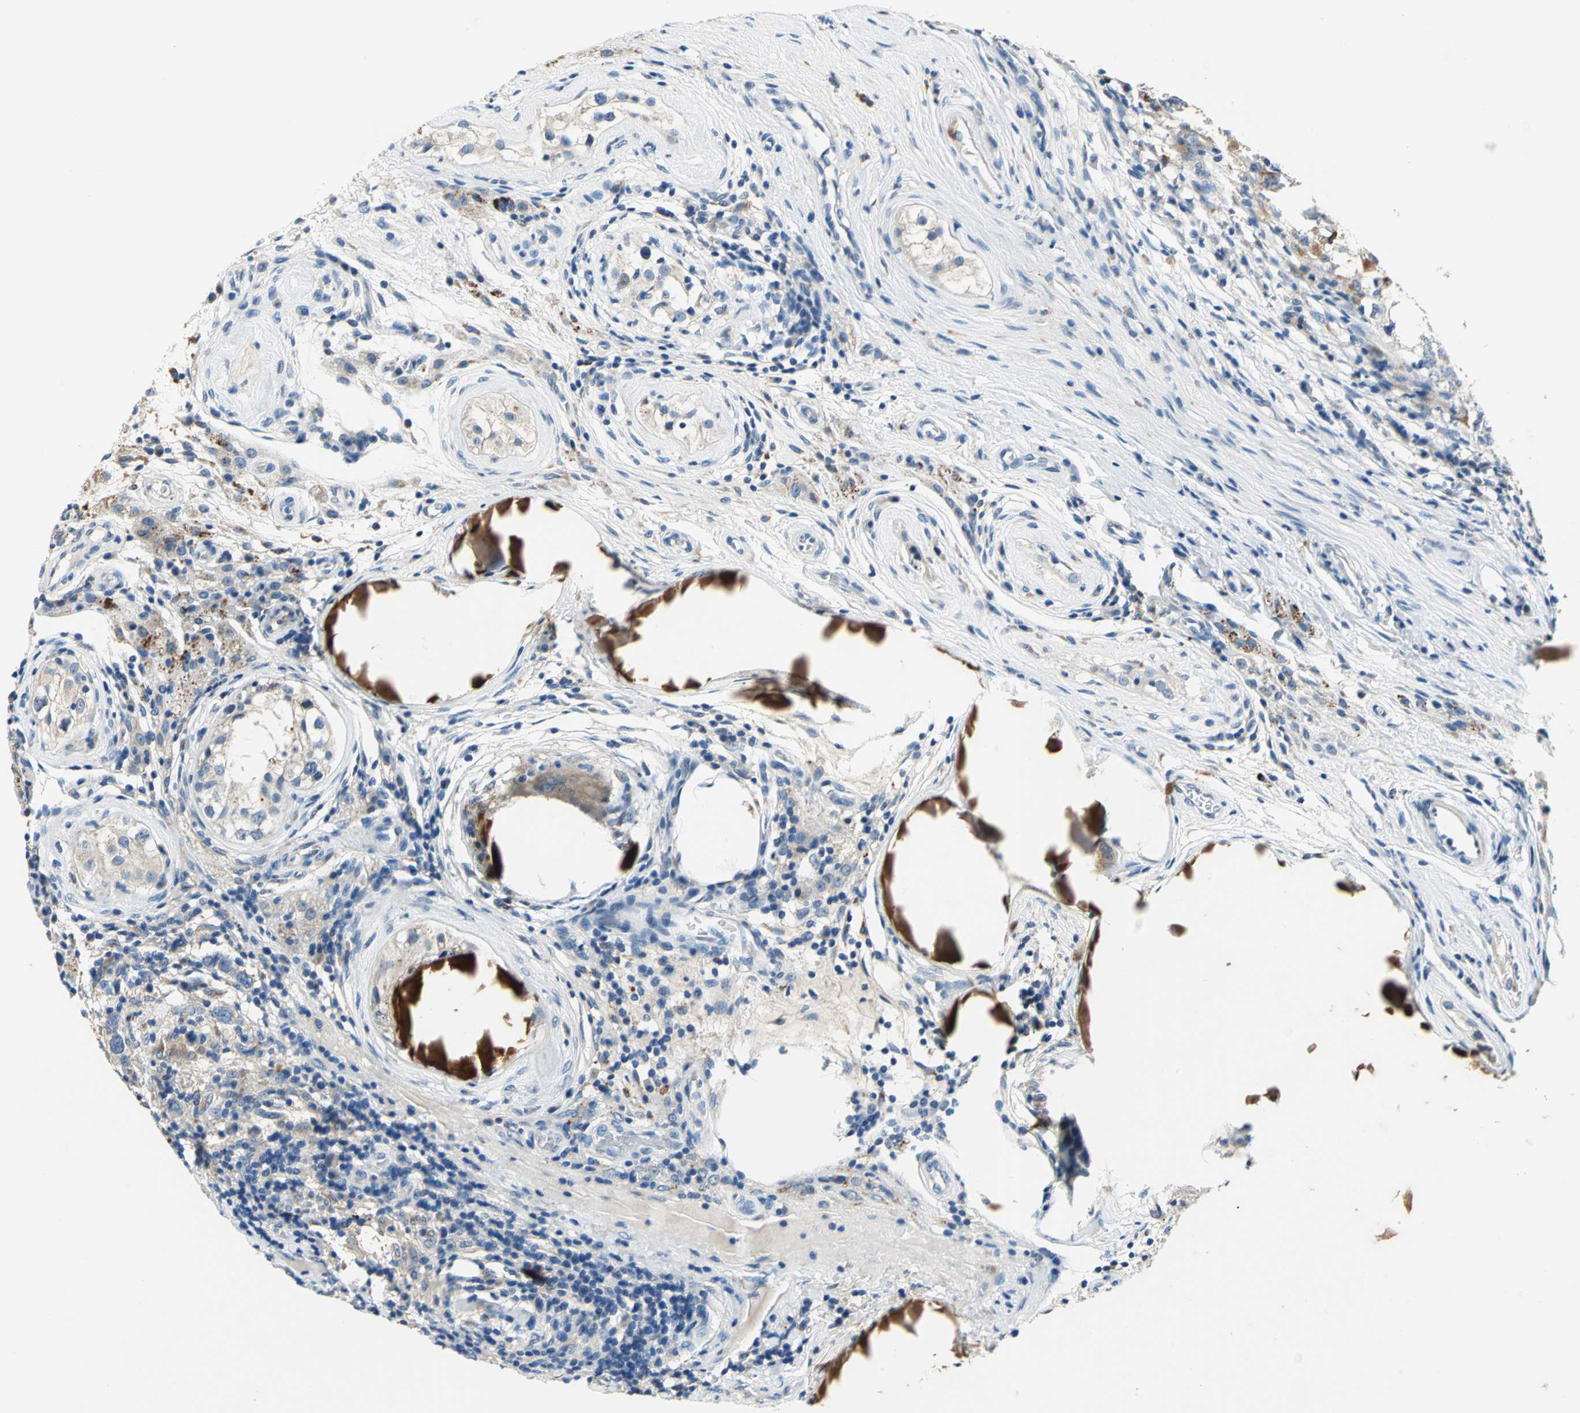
{"staining": {"intensity": "moderate", "quantity": "25%-75%", "location": "cytoplasmic/membranous"}, "tissue": "testis cancer", "cell_type": "Tumor cells", "image_type": "cancer", "snomed": [{"axis": "morphology", "description": "Carcinoma, Embryonal, NOS"}, {"axis": "topography", "description": "Testis"}], "caption": "A photomicrograph of human testis cancer stained for a protein shows moderate cytoplasmic/membranous brown staining in tumor cells.", "gene": "RASD2", "patient": {"sex": "male", "age": 21}}